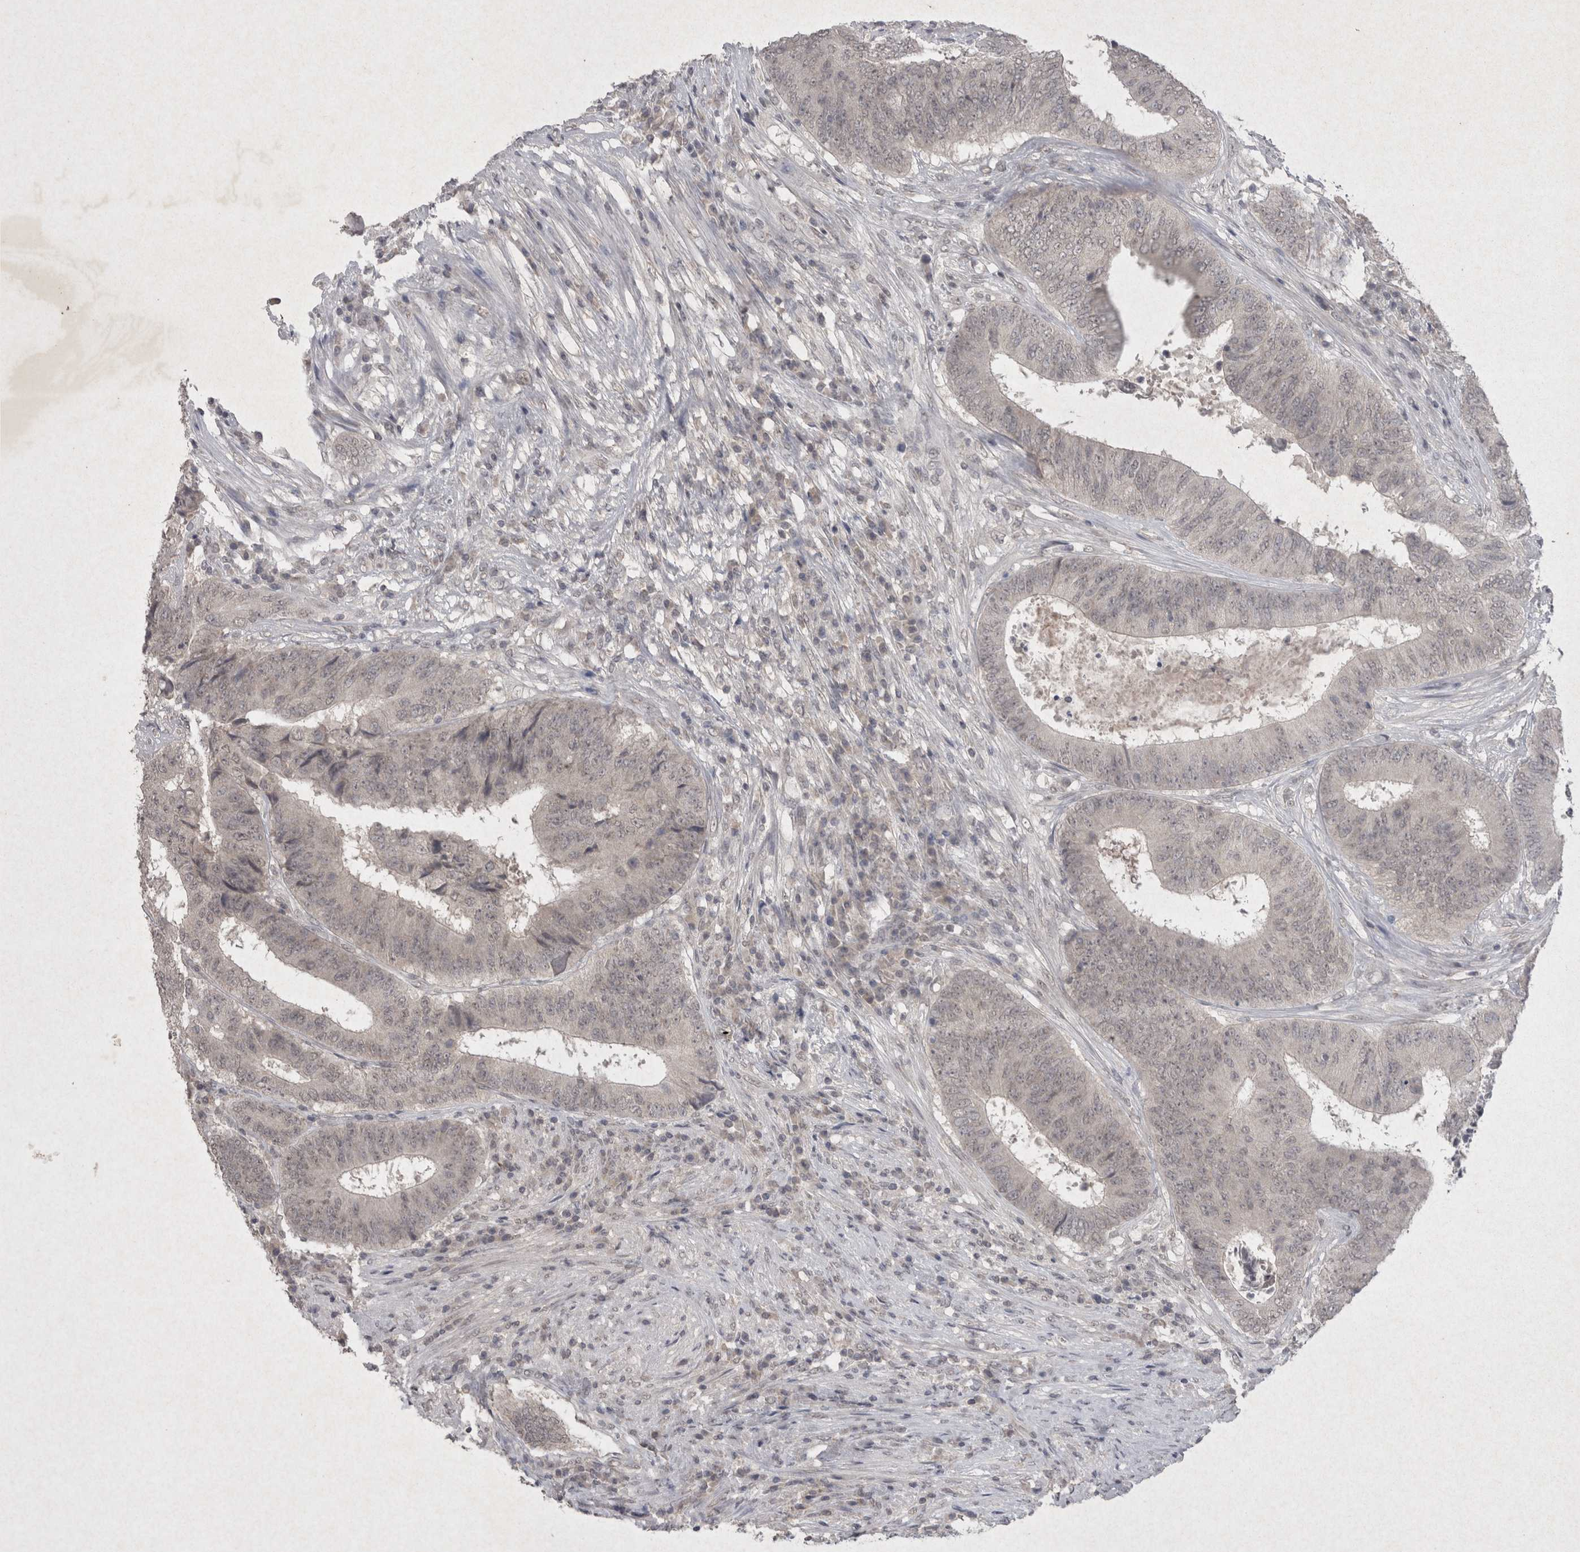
{"staining": {"intensity": "negative", "quantity": "none", "location": "none"}, "tissue": "colorectal cancer", "cell_type": "Tumor cells", "image_type": "cancer", "snomed": [{"axis": "morphology", "description": "Adenocarcinoma, NOS"}, {"axis": "topography", "description": "Rectum"}], "caption": "Immunohistochemistry (IHC) photomicrograph of human colorectal cancer (adenocarcinoma) stained for a protein (brown), which displays no expression in tumor cells.", "gene": "LYVE1", "patient": {"sex": "male", "age": 72}}